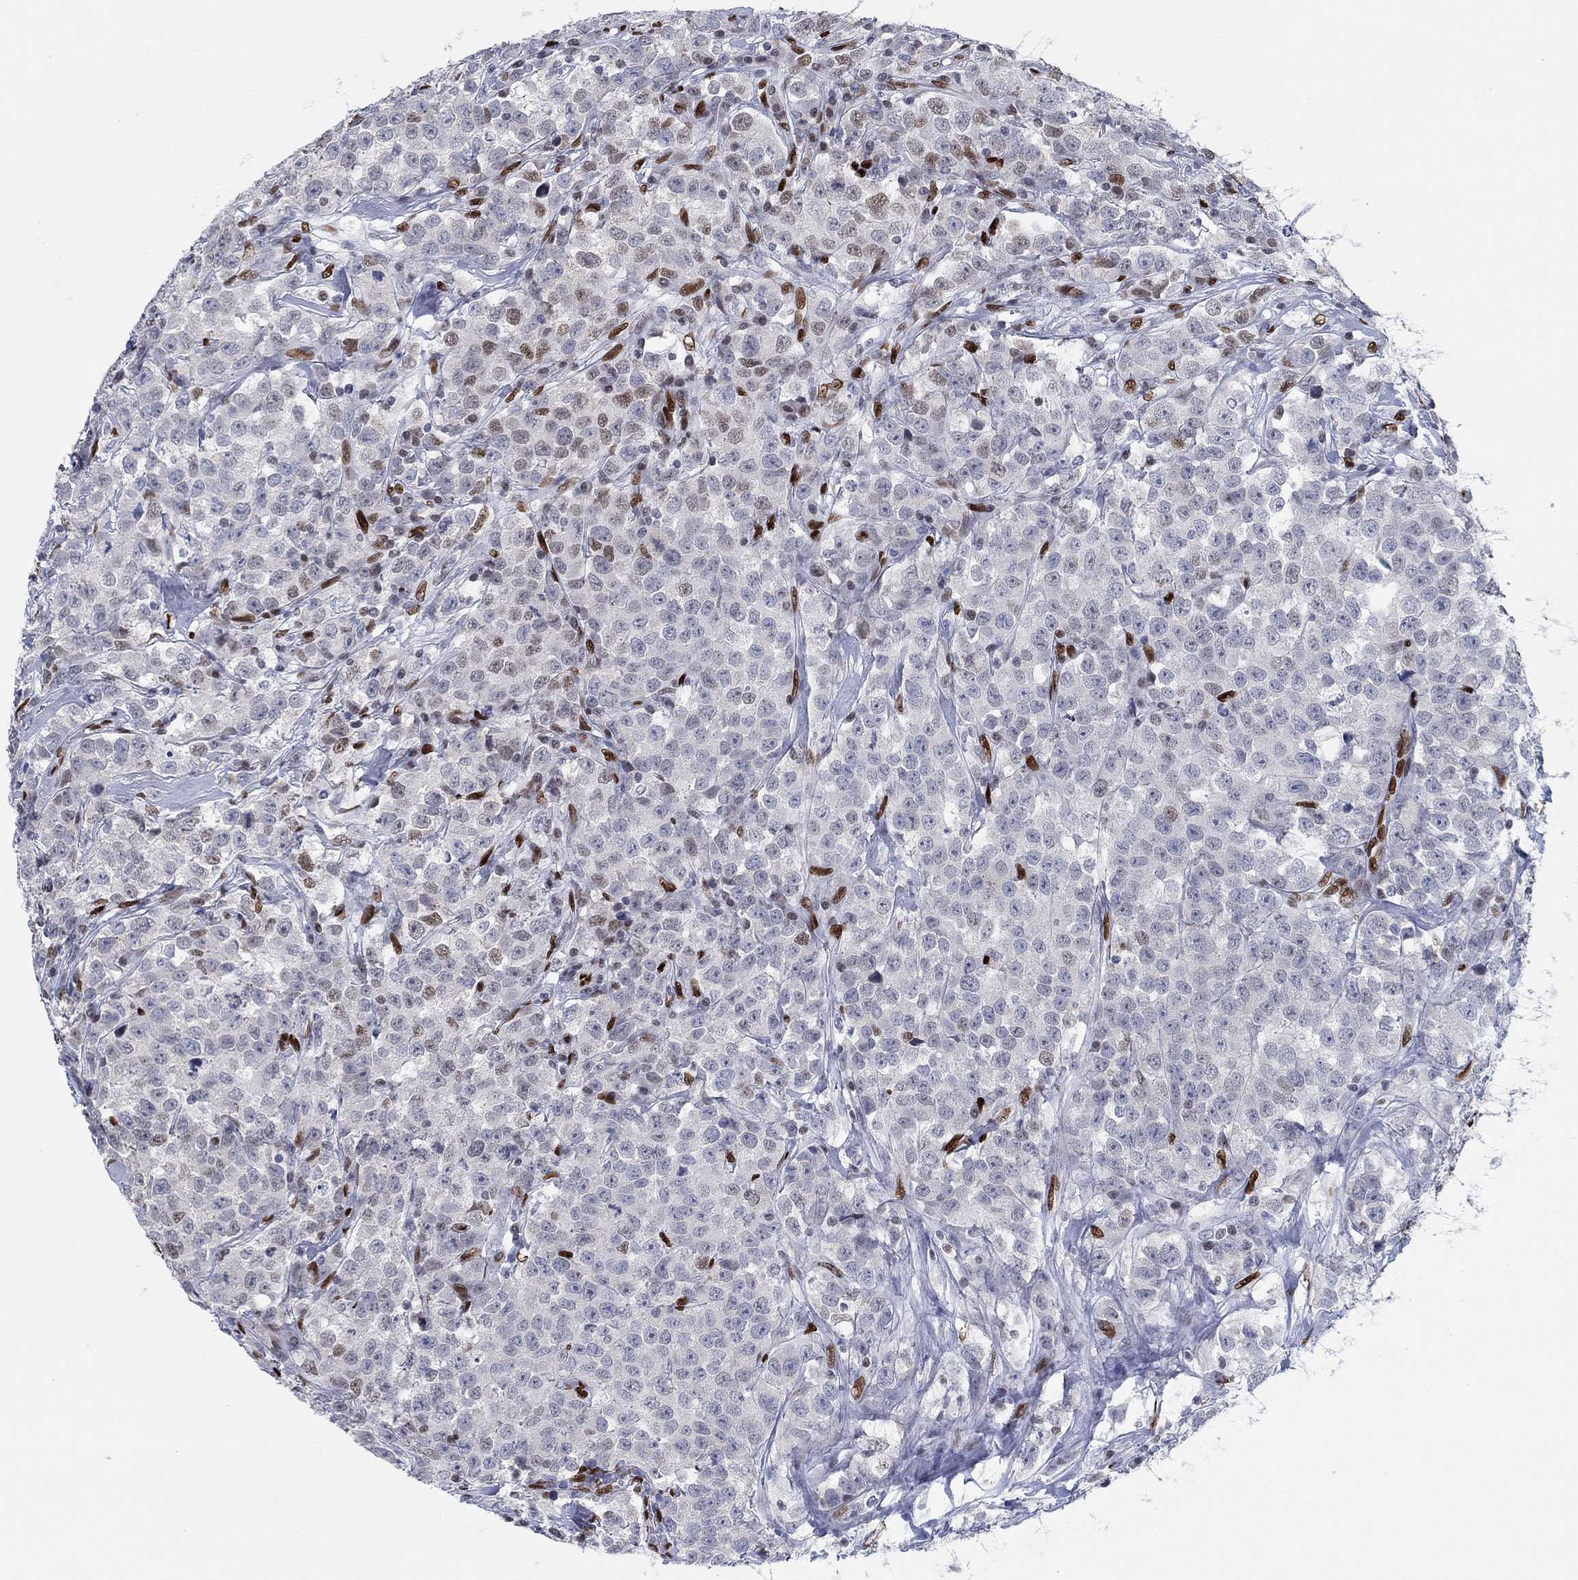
{"staining": {"intensity": "moderate", "quantity": "<25%", "location": "nuclear"}, "tissue": "testis cancer", "cell_type": "Tumor cells", "image_type": "cancer", "snomed": [{"axis": "morphology", "description": "Seminoma, NOS"}, {"axis": "topography", "description": "Testis"}], "caption": "Human seminoma (testis) stained for a protein (brown) demonstrates moderate nuclear positive expression in approximately <25% of tumor cells.", "gene": "ZEB1", "patient": {"sex": "male", "age": 59}}